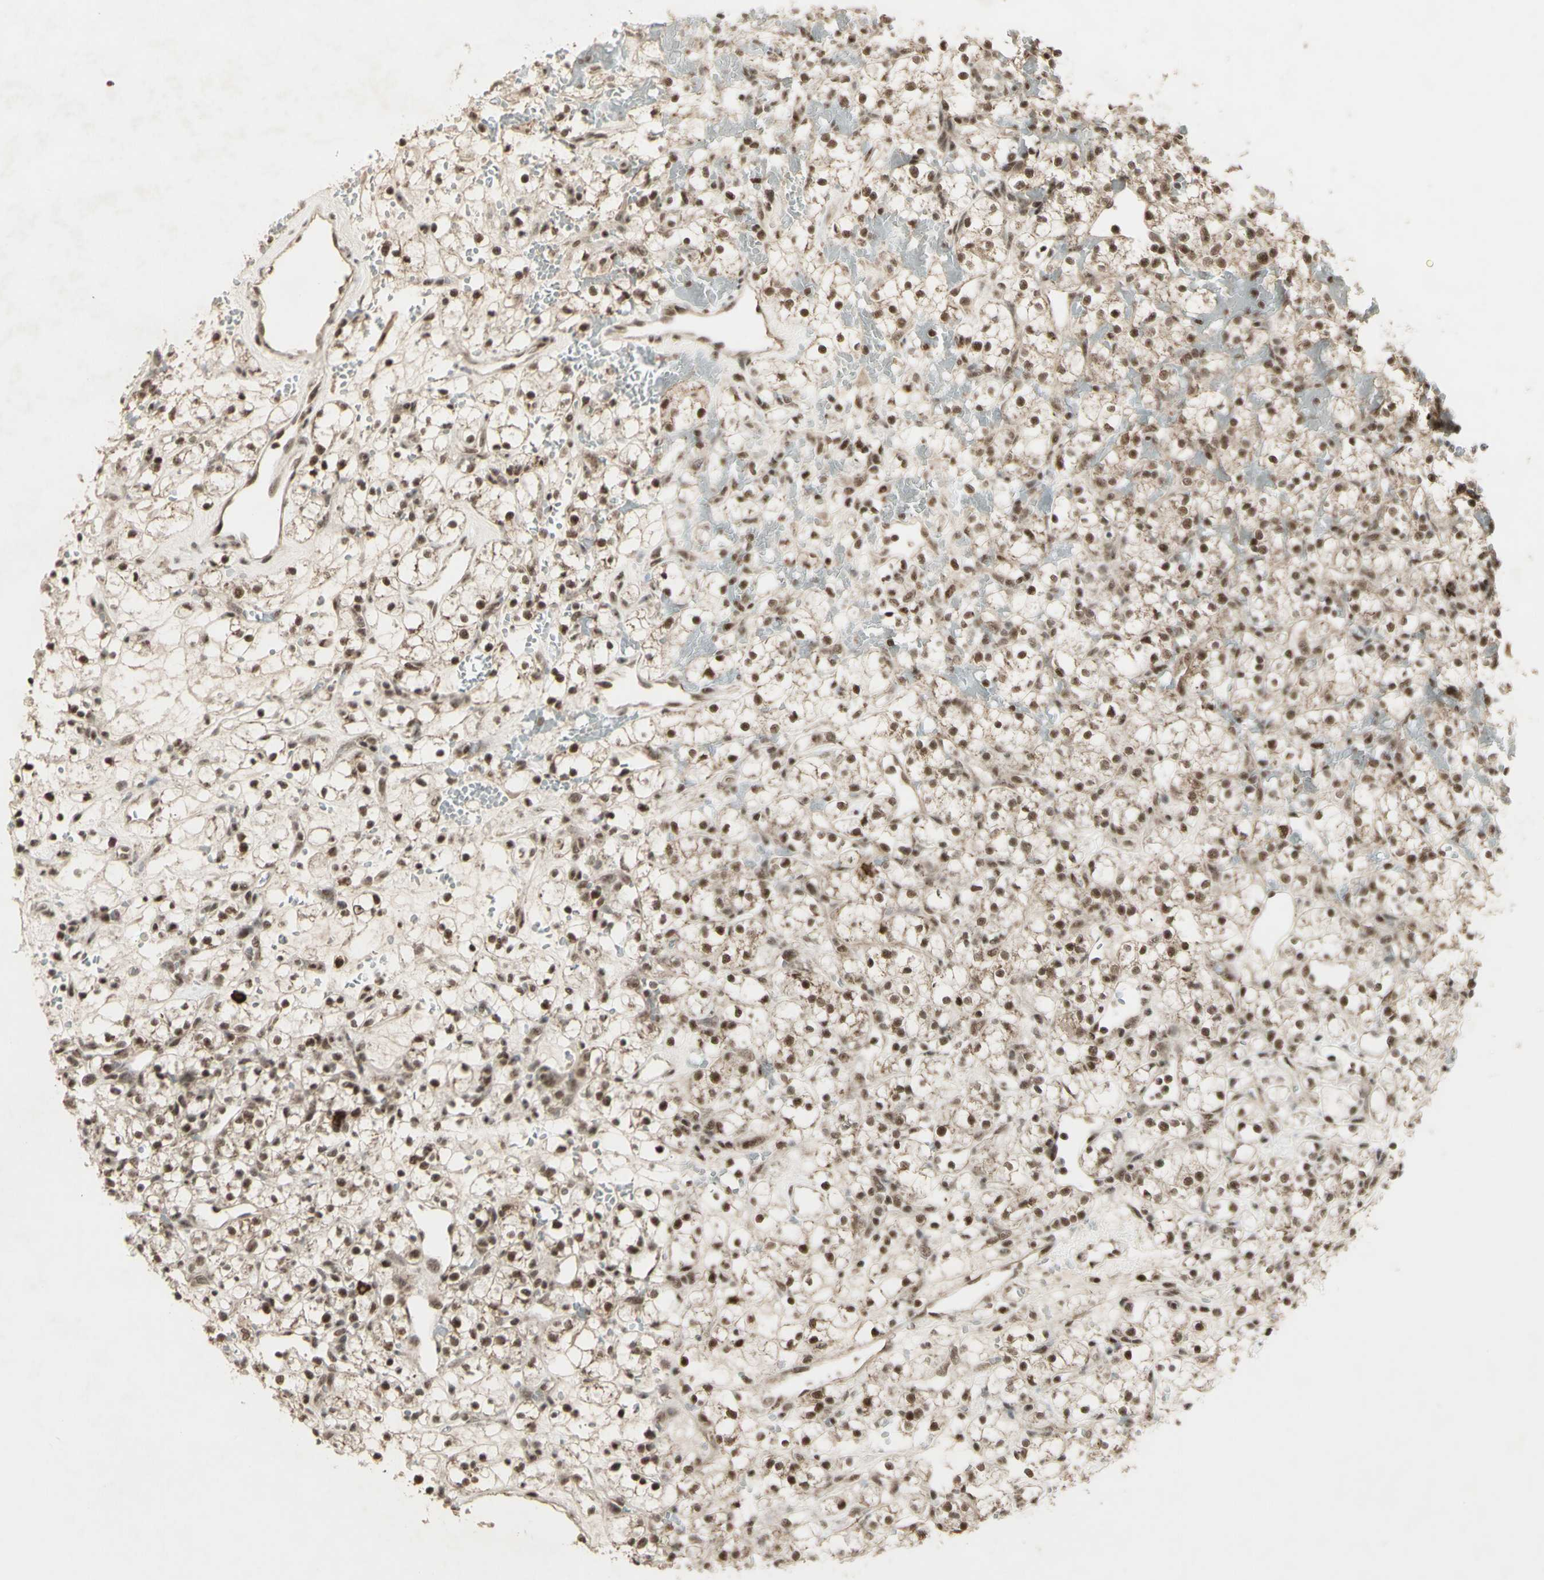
{"staining": {"intensity": "strong", "quantity": ">75%", "location": "cytoplasmic/membranous,nuclear"}, "tissue": "renal cancer", "cell_type": "Tumor cells", "image_type": "cancer", "snomed": [{"axis": "morphology", "description": "Adenocarcinoma, NOS"}, {"axis": "topography", "description": "Kidney"}], "caption": "Protein expression by immunohistochemistry (IHC) demonstrates strong cytoplasmic/membranous and nuclear expression in about >75% of tumor cells in renal adenocarcinoma.", "gene": "CCNT1", "patient": {"sex": "female", "age": 60}}